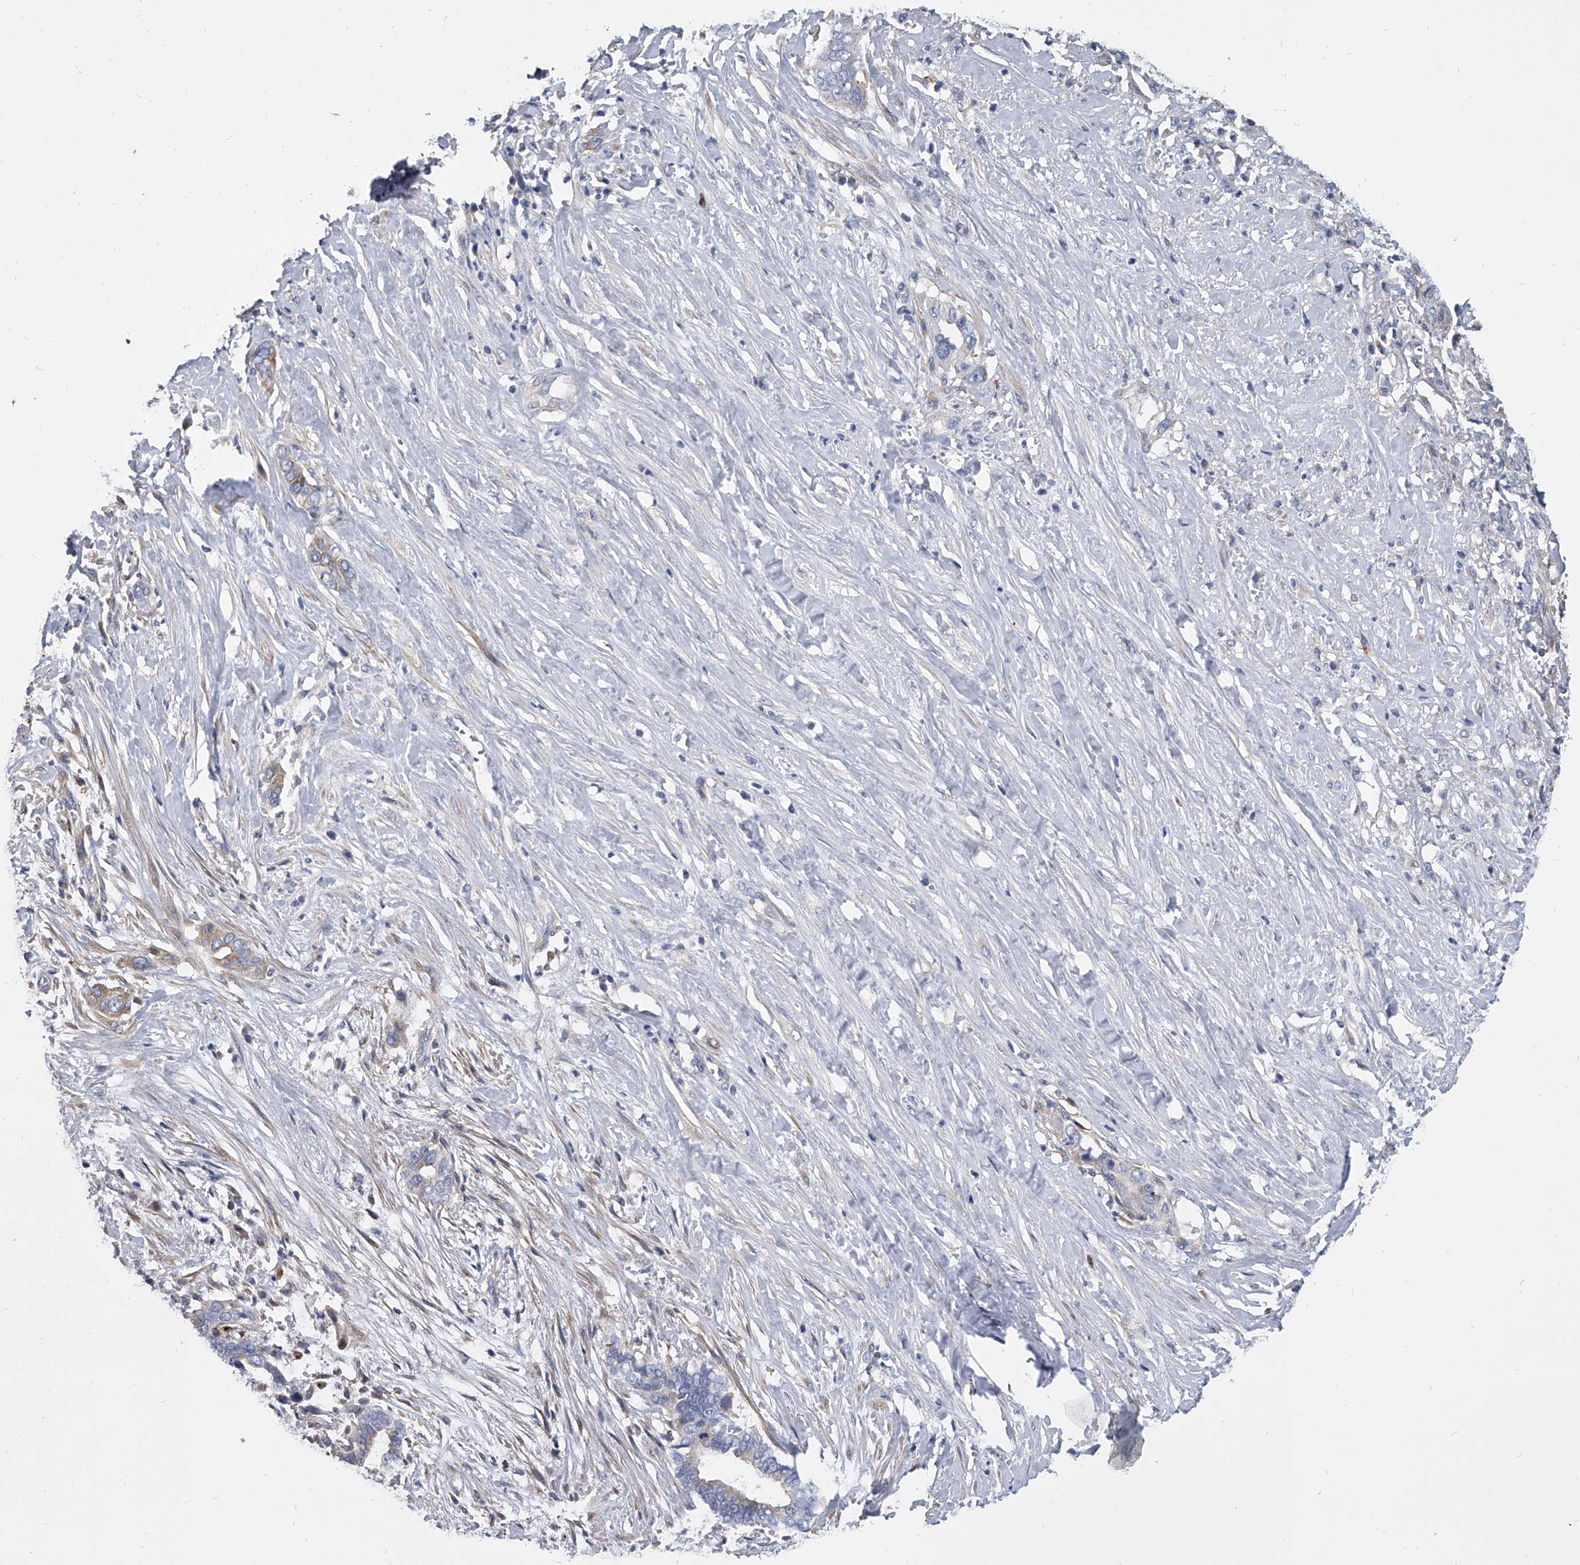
{"staining": {"intensity": "moderate", "quantity": "<25%", "location": "cytoplasmic/membranous"}, "tissue": "liver cancer", "cell_type": "Tumor cells", "image_type": "cancer", "snomed": [{"axis": "morphology", "description": "Cholangiocarcinoma"}, {"axis": "topography", "description": "Liver"}], "caption": "Liver cholangiocarcinoma tissue exhibits moderate cytoplasmic/membranous staining in approximately <25% of tumor cells", "gene": "SPP1", "patient": {"sex": "female", "age": 79}}